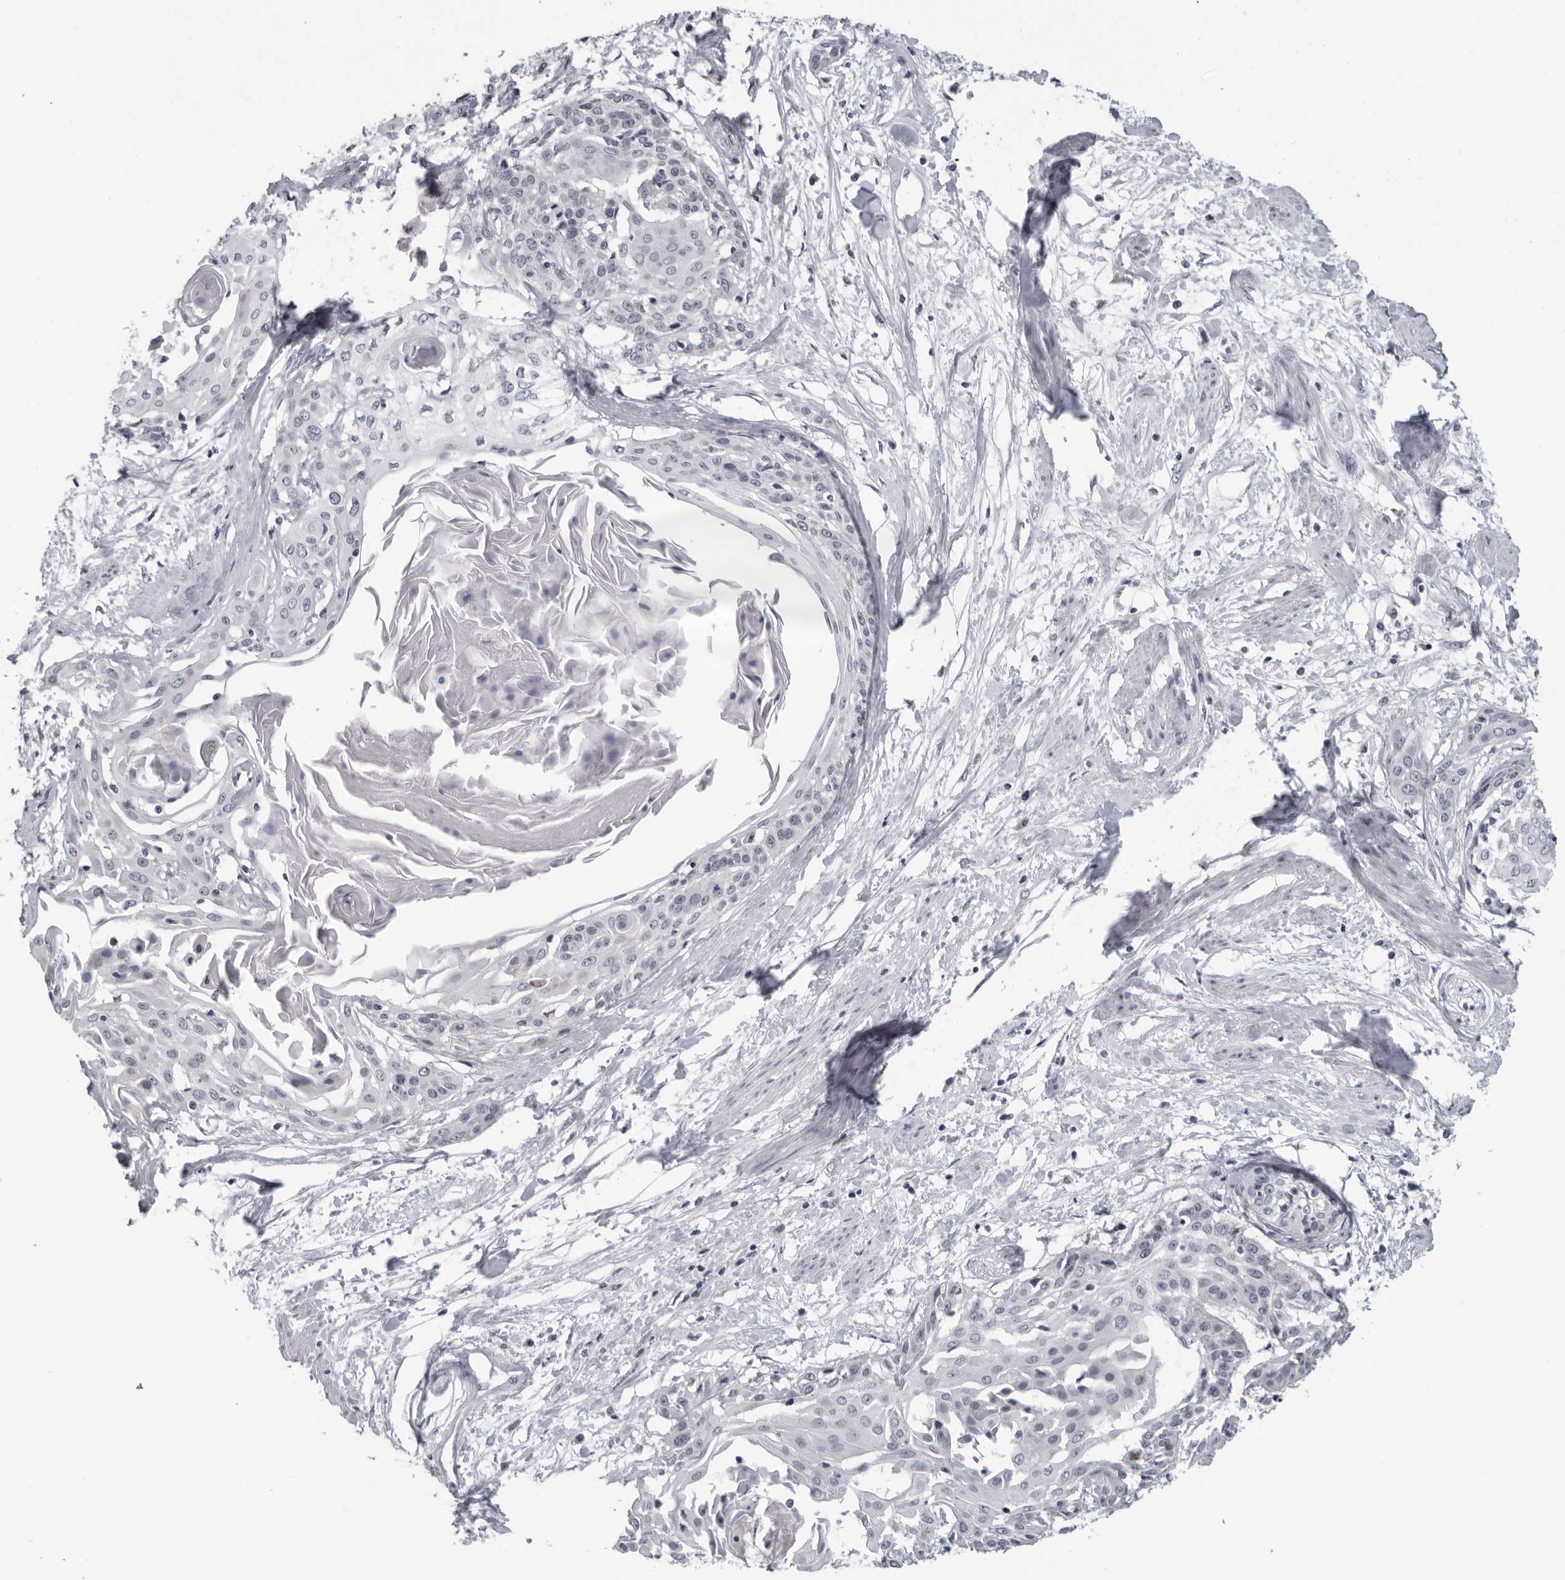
{"staining": {"intensity": "negative", "quantity": "none", "location": "none"}, "tissue": "cervical cancer", "cell_type": "Tumor cells", "image_type": "cancer", "snomed": [{"axis": "morphology", "description": "Squamous cell carcinoma, NOS"}, {"axis": "topography", "description": "Cervix"}], "caption": "Immunohistochemistry (IHC) histopathology image of cervical cancer stained for a protein (brown), which demonstrates no staining in tumor cells.", "gene": "CPT2", "patient": {"sex": "female", "age": 57}}